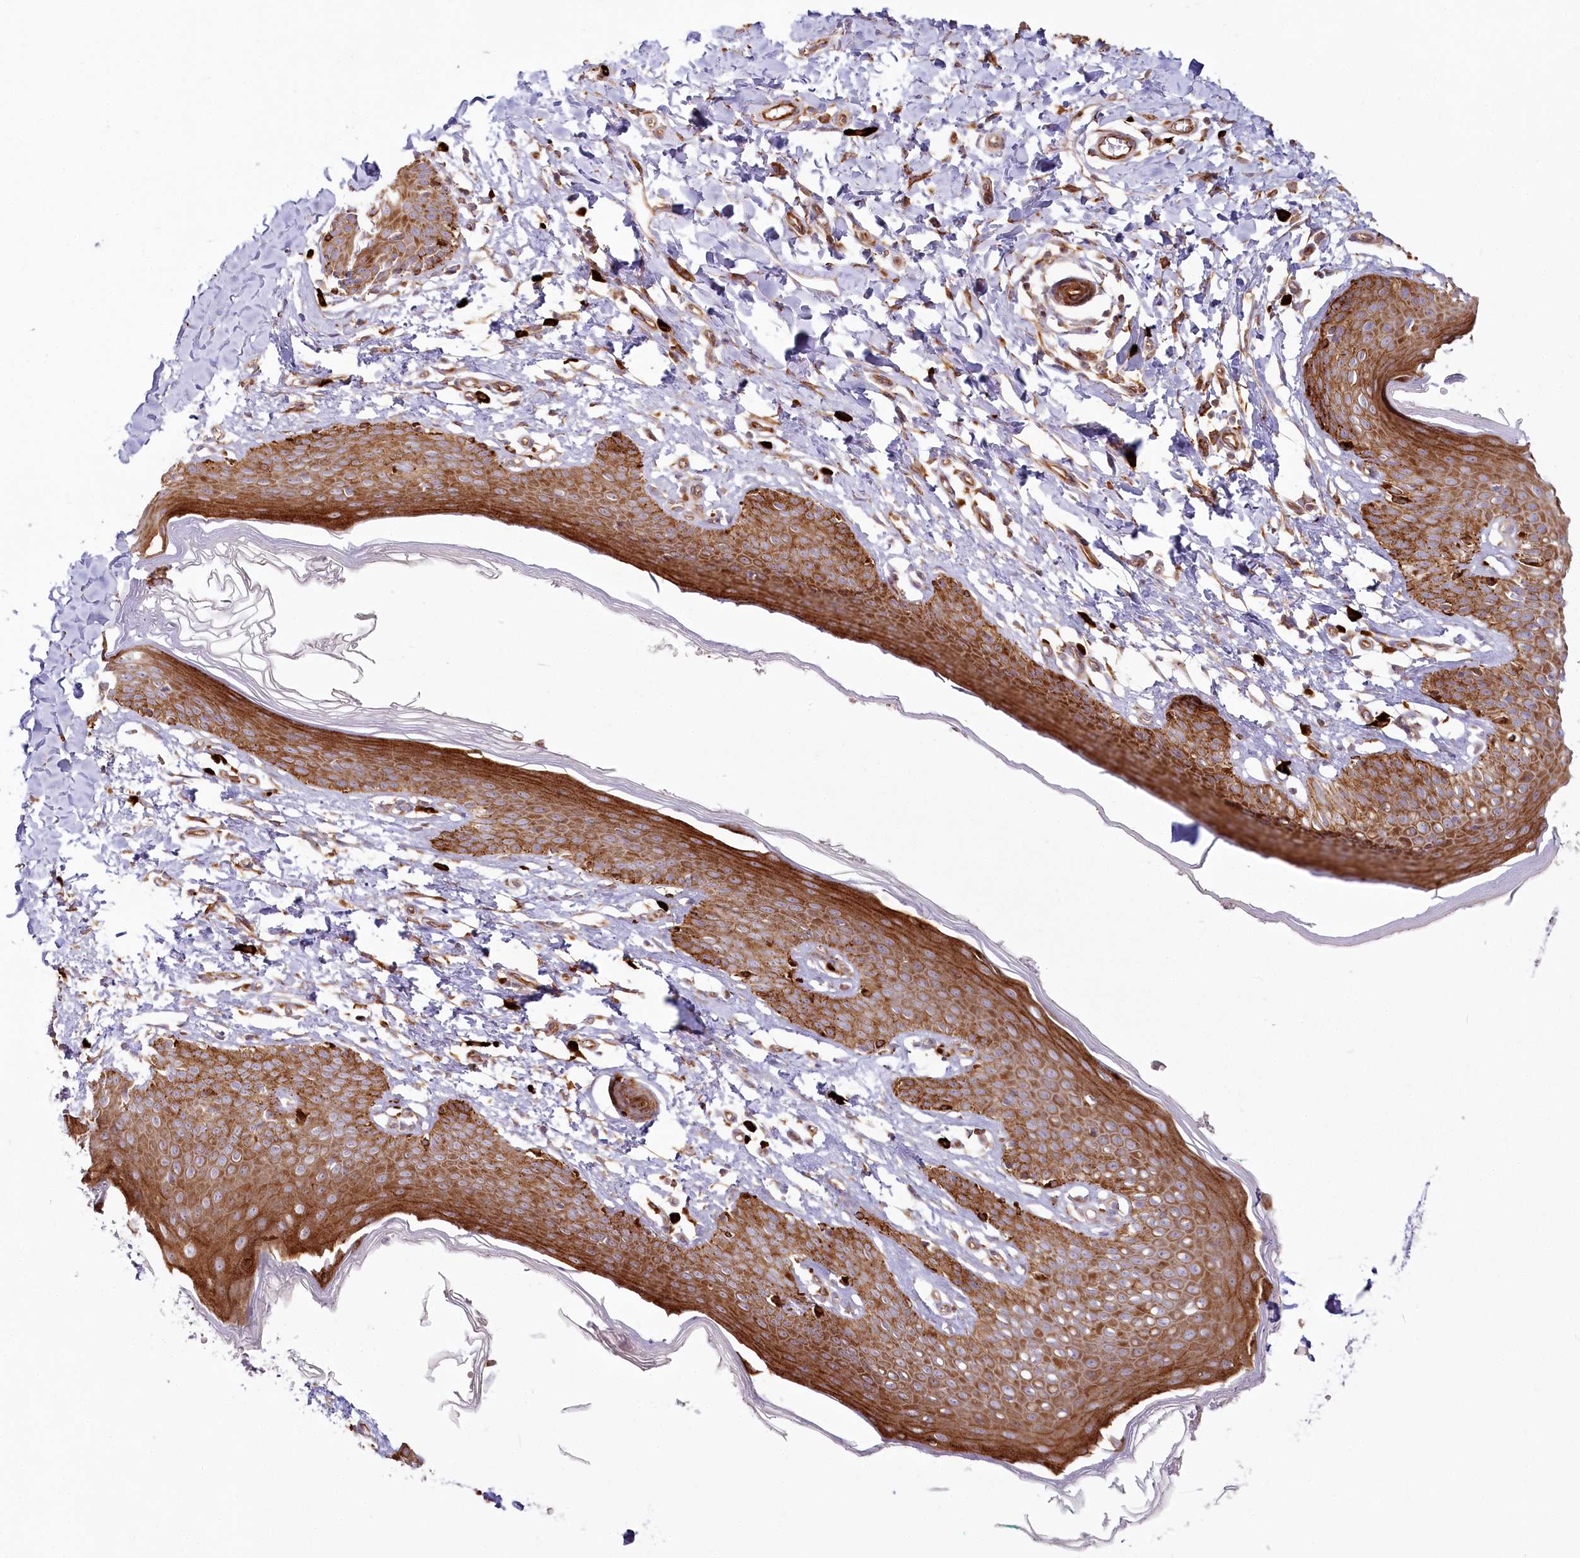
{"staining": {"intensity": "strong", "quantity": ">75%", "location": "cytoplasmic/membranous"}, "tissue": "skin", "cell_type": "Epidermal cells", "image_type": "normal", "snomed": [{"axis": "morphology", "description": "Normal tissue, NOS"}, {"axis": "topography", "description": "Vulva"}], "caption": "IHC staining of benign skin, which shows high levels of strong cytoplasmic/membranous expression in about >75% of epidermal cells indicating strong cytoplasmic/membranous protein positivity. The staining was performed using DAB (brown) for protein detection and nuclei were counterstained in hematoxylin (blue).", "gene": "HARS2", "patient": {"sex": "female", "age": 66}}